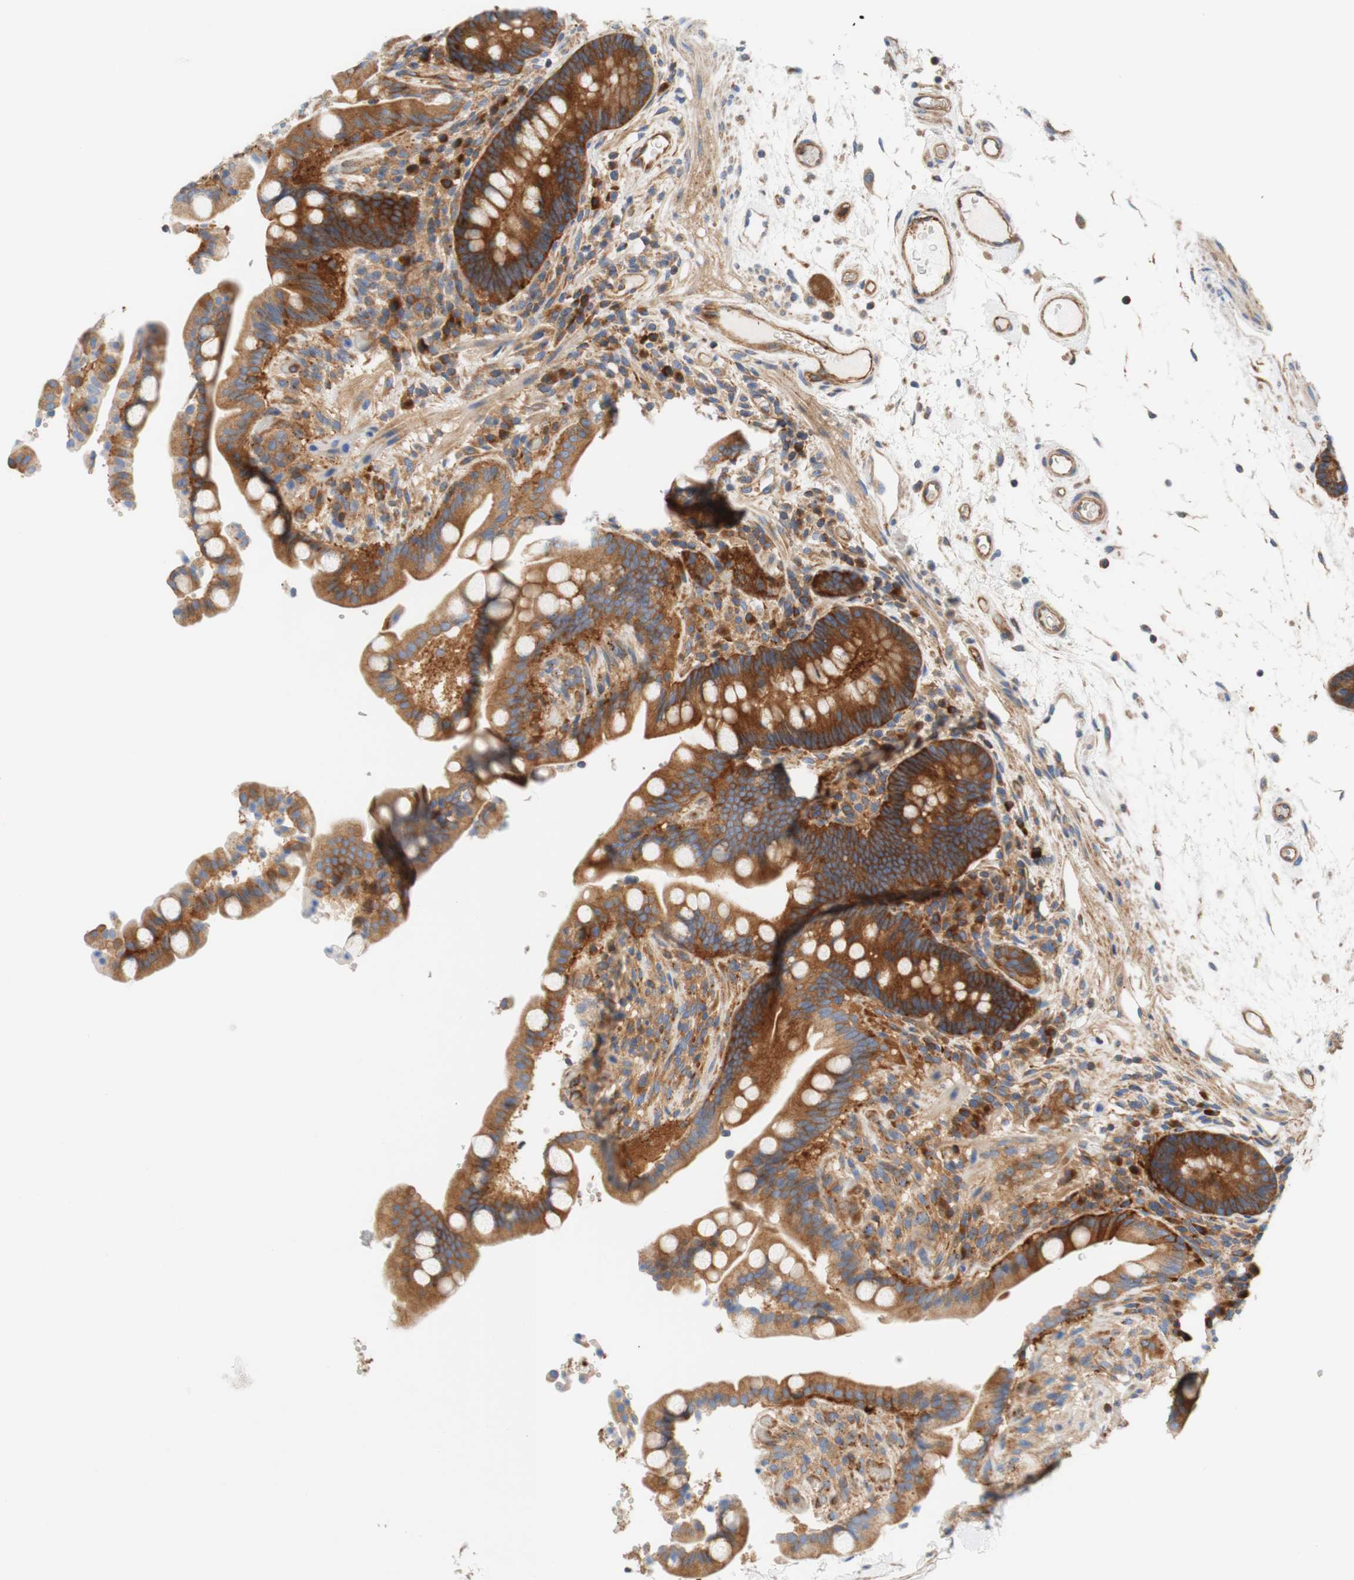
{"staining": {"intensity": "moderate", "quantity": ">75%", "location": "cytoplasmic/membranous"}, "tissue": "colon", "cell_type": "Endothelial cells", "image_type": "normal", "snomed": [{"axis": "morphology", "description": "Normal tissue, NOS"}, {"axis": "topography", "description": "Colon"}], "caption": "Protein analysis of unremarkable colon reveals moderate cytoplasmic/membranous expression in approximately >75% of endothelial cells.", "gene": "STOM", "patient": {"sex": "male", "age": 73}}